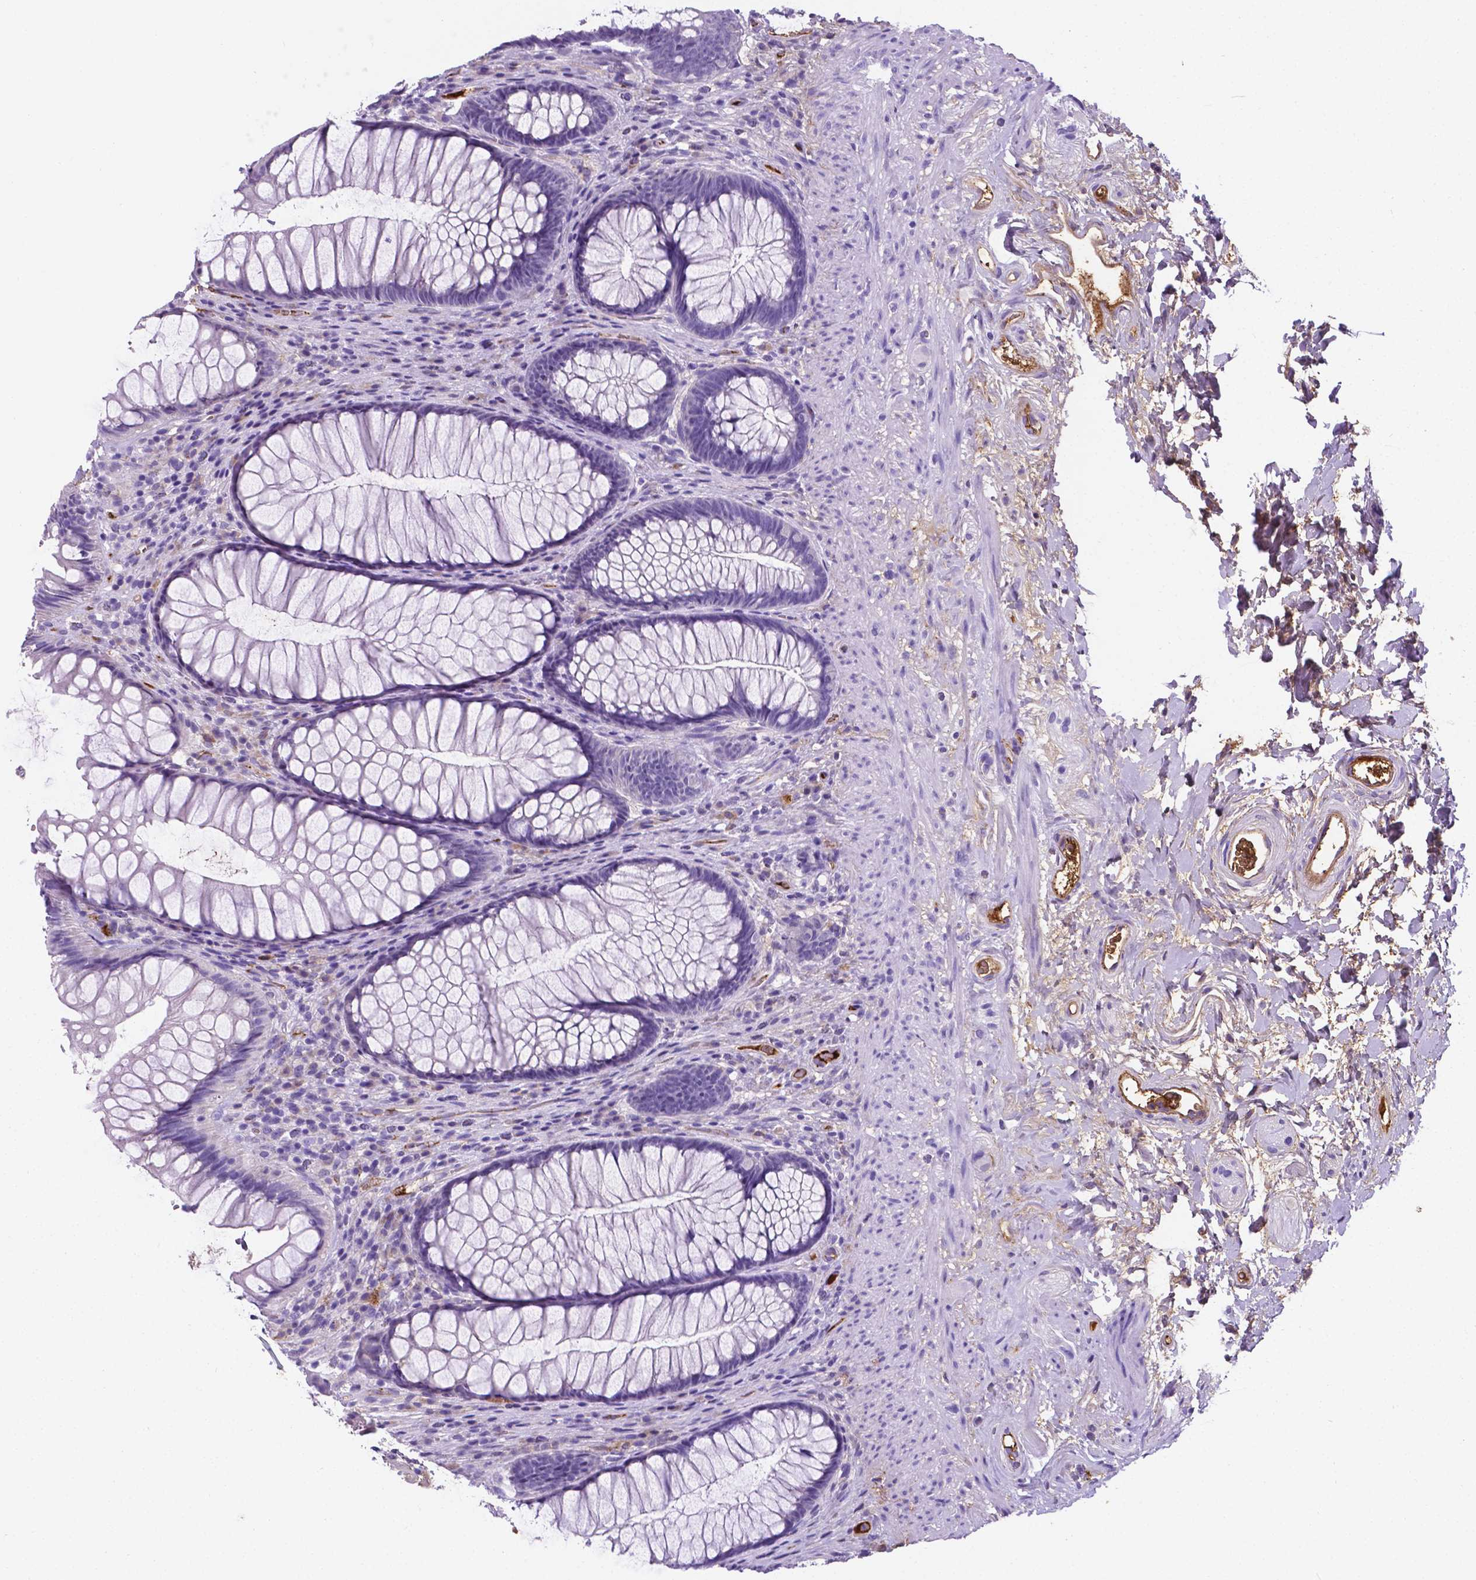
{"staining": {"intensity": "negative", "quantity": "none", "location": "none"}, "tissue": "rectum", "cell_type": "Glandular cells", "image_type": "normal", "snomed": [{"axis": "morphology", "description": "Normal tissue, NOS"}, {"axis": "topography", "description": "Smooth muscle"}, {"axis": "topography", "description": "Rectum"}], "caption": "DAB (3,3'-diaminobenzidine) immunohistochemical staining of benign rectum displays no significant positivity in glandular cells.", "gene": "APOE", "patient": {"sex": "male", "age": 53}}